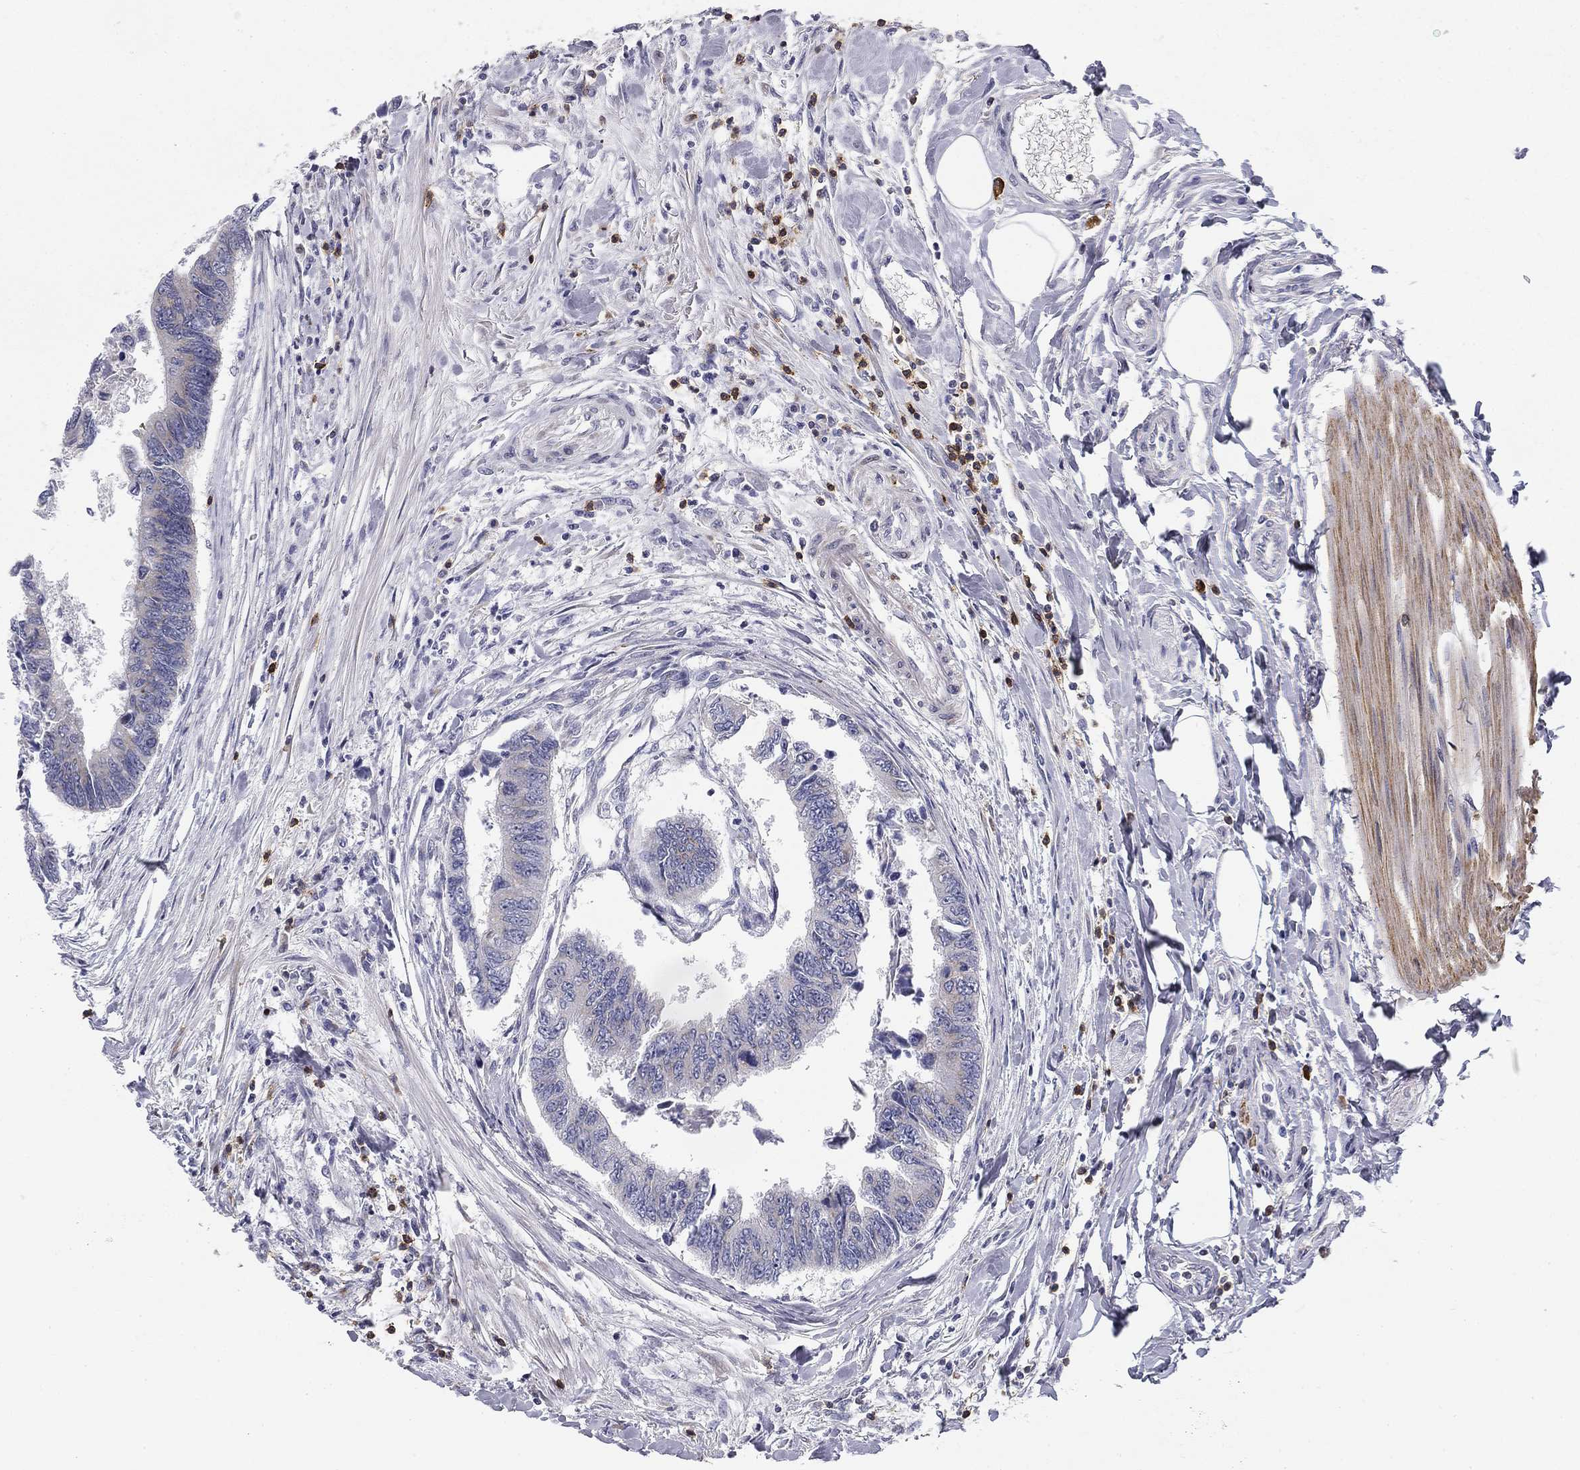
{"staining": {"intensity": "negative", "quantity": "none", "location": "none"}, "tissue": "colorectal cancer", "cell_type": "Tumor cells", "image_type": "cancer", "snomed": [{"axis": "morphology", "description": "Adenocarcinoma, NOS"}, {"axis": "topography", "description": "Colon"}], "caption": "The histopathology image displays no significant staining in tumor cells of colorectal cancer (adenocarcinoma). Nuclei are stained in blue.", "gene": "TRAT1", "patient": {"sex": "female", "age": 65}}